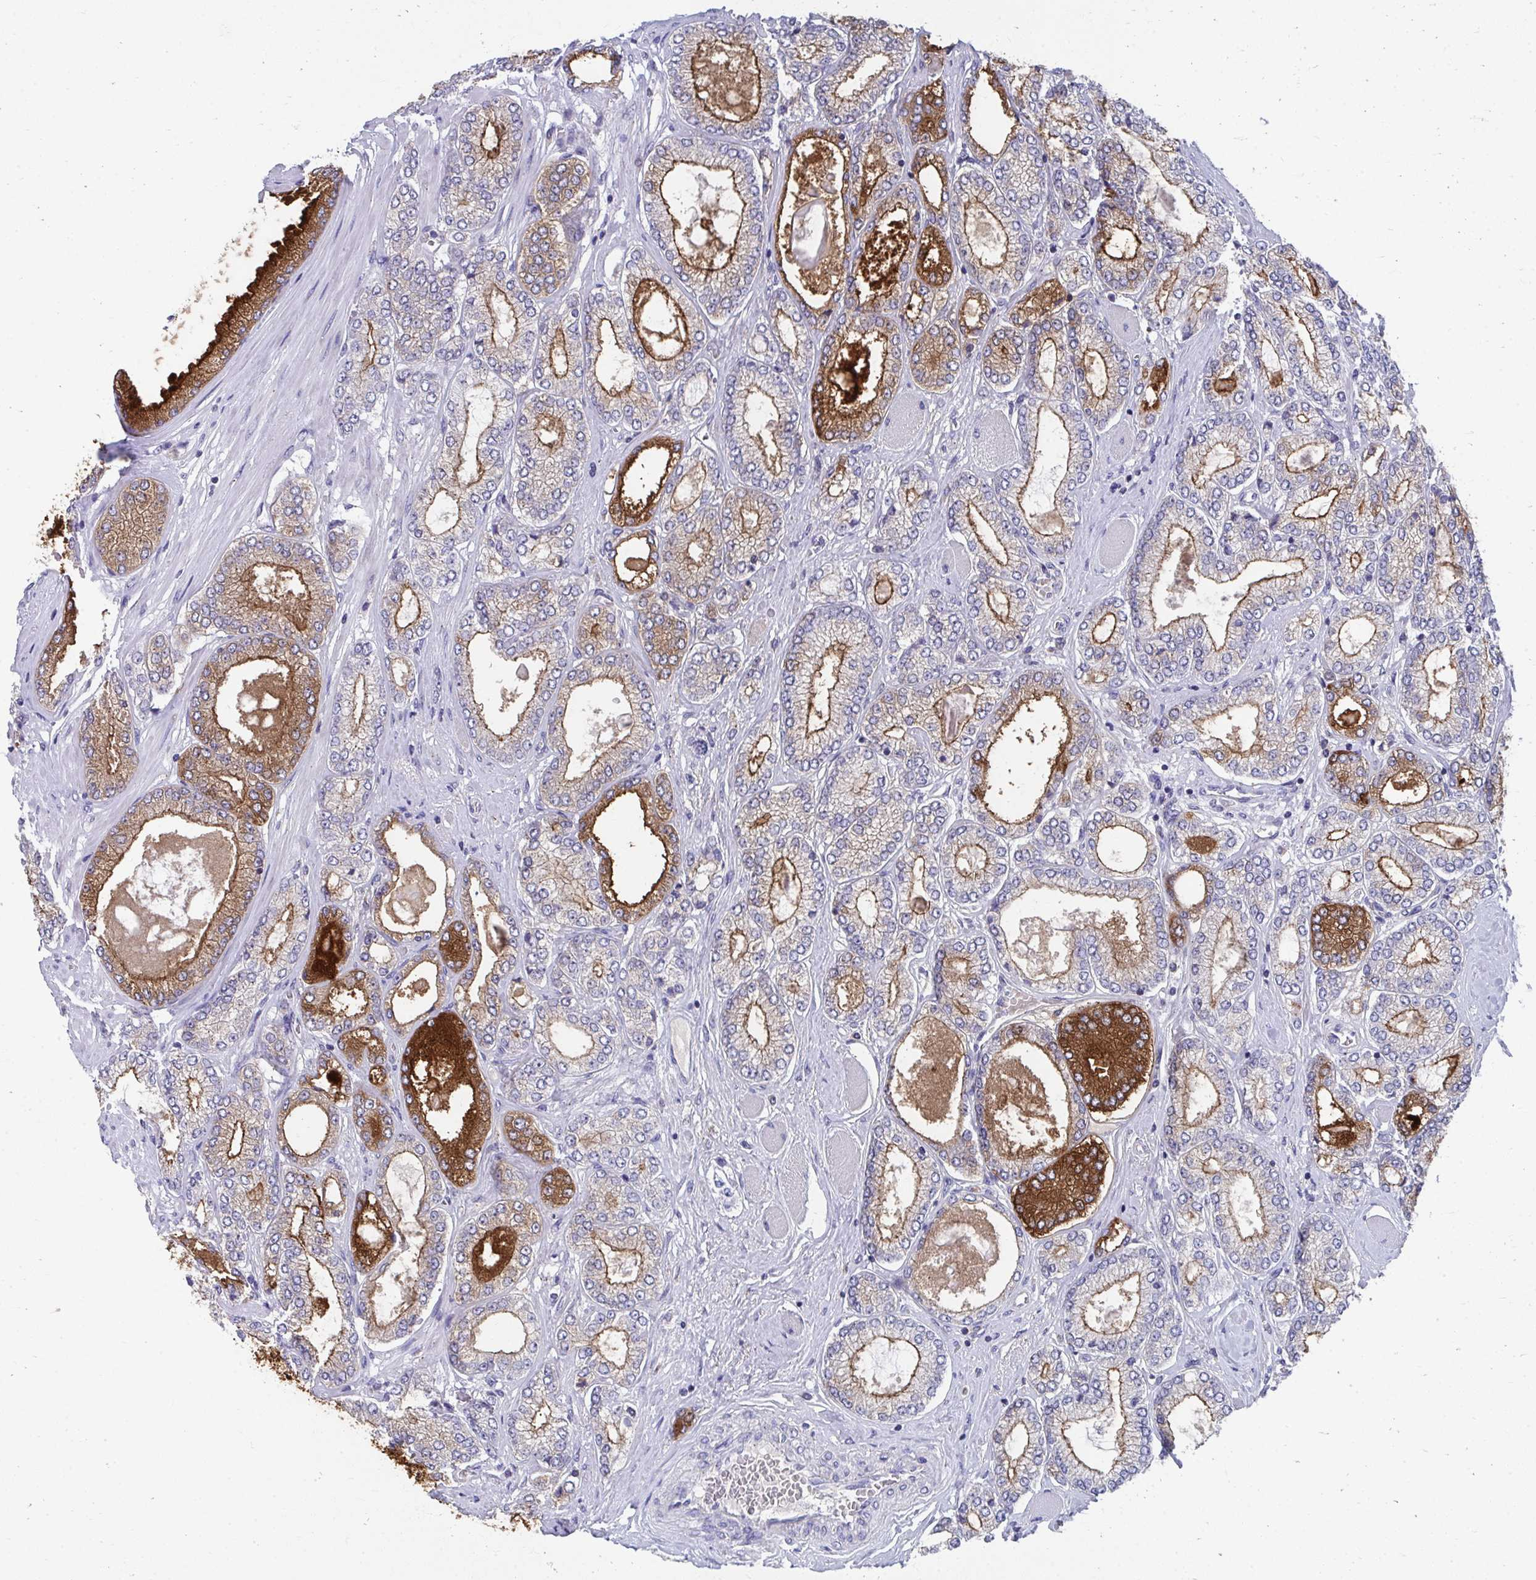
{"staining": {"intensity": "moderate", "quantity": "25%-75%", "location": "cytoplasmic/membranous"}, "tissue": "prostate cancer", "cell_type": "Tumor cells", "image_type": "cancer", "snomed": [{"axis": "morphology", "description": "Adenocarcinoma, High grade"}, {"axis": "topography", "description": "Prostate"}], "caption": "This is an image of immunohistochemistry (IHC) staining of prostate cancer (high-grade adenocarcinoma), which shows moderate positivity in the cytoplasmic/membranous of tumor cells.", "gene": "TMPRSS2", "patient": {"sex": "male", "age": 68}}